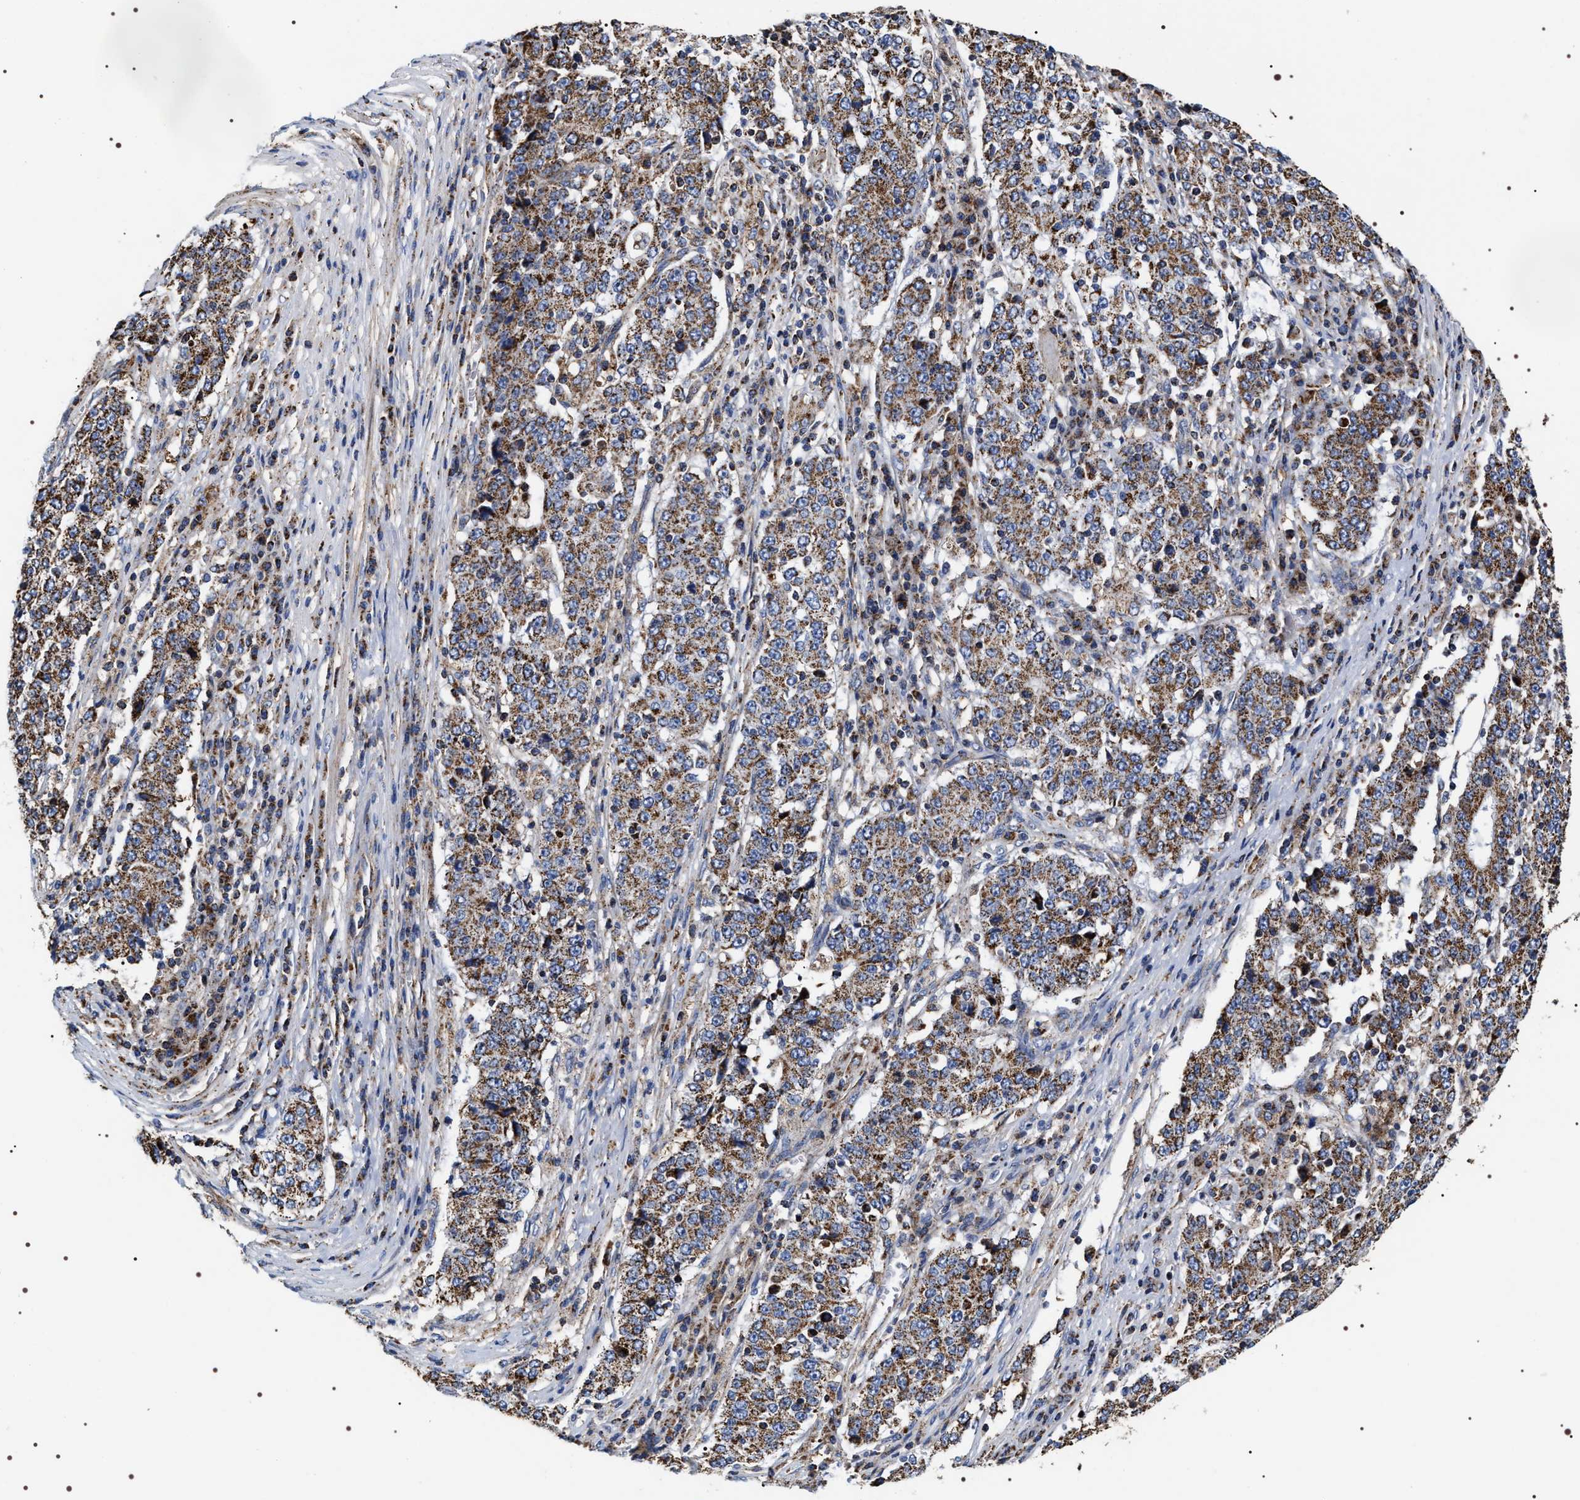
{"staining": {"intensity": "moderate", "quantity": ">75%", "location": "cytoplasmic/membranous"}, "tissue": "stomach cancer", "cell_type": "Tumor cells", "image_type": "cancer", "snomed": [{"axis": "morphology", "description": "Adenocarcinoma, NOS"}, {"axis": "topography", "description": "Stomach"}], "caption": "Moderate cytoplasmic/membranous protein expression is seen in about >75% of tumor cells in stomach cancer (adenocarcinoma).", "gene": "COG5", "patient": {"sex": "male", "age": 59}}